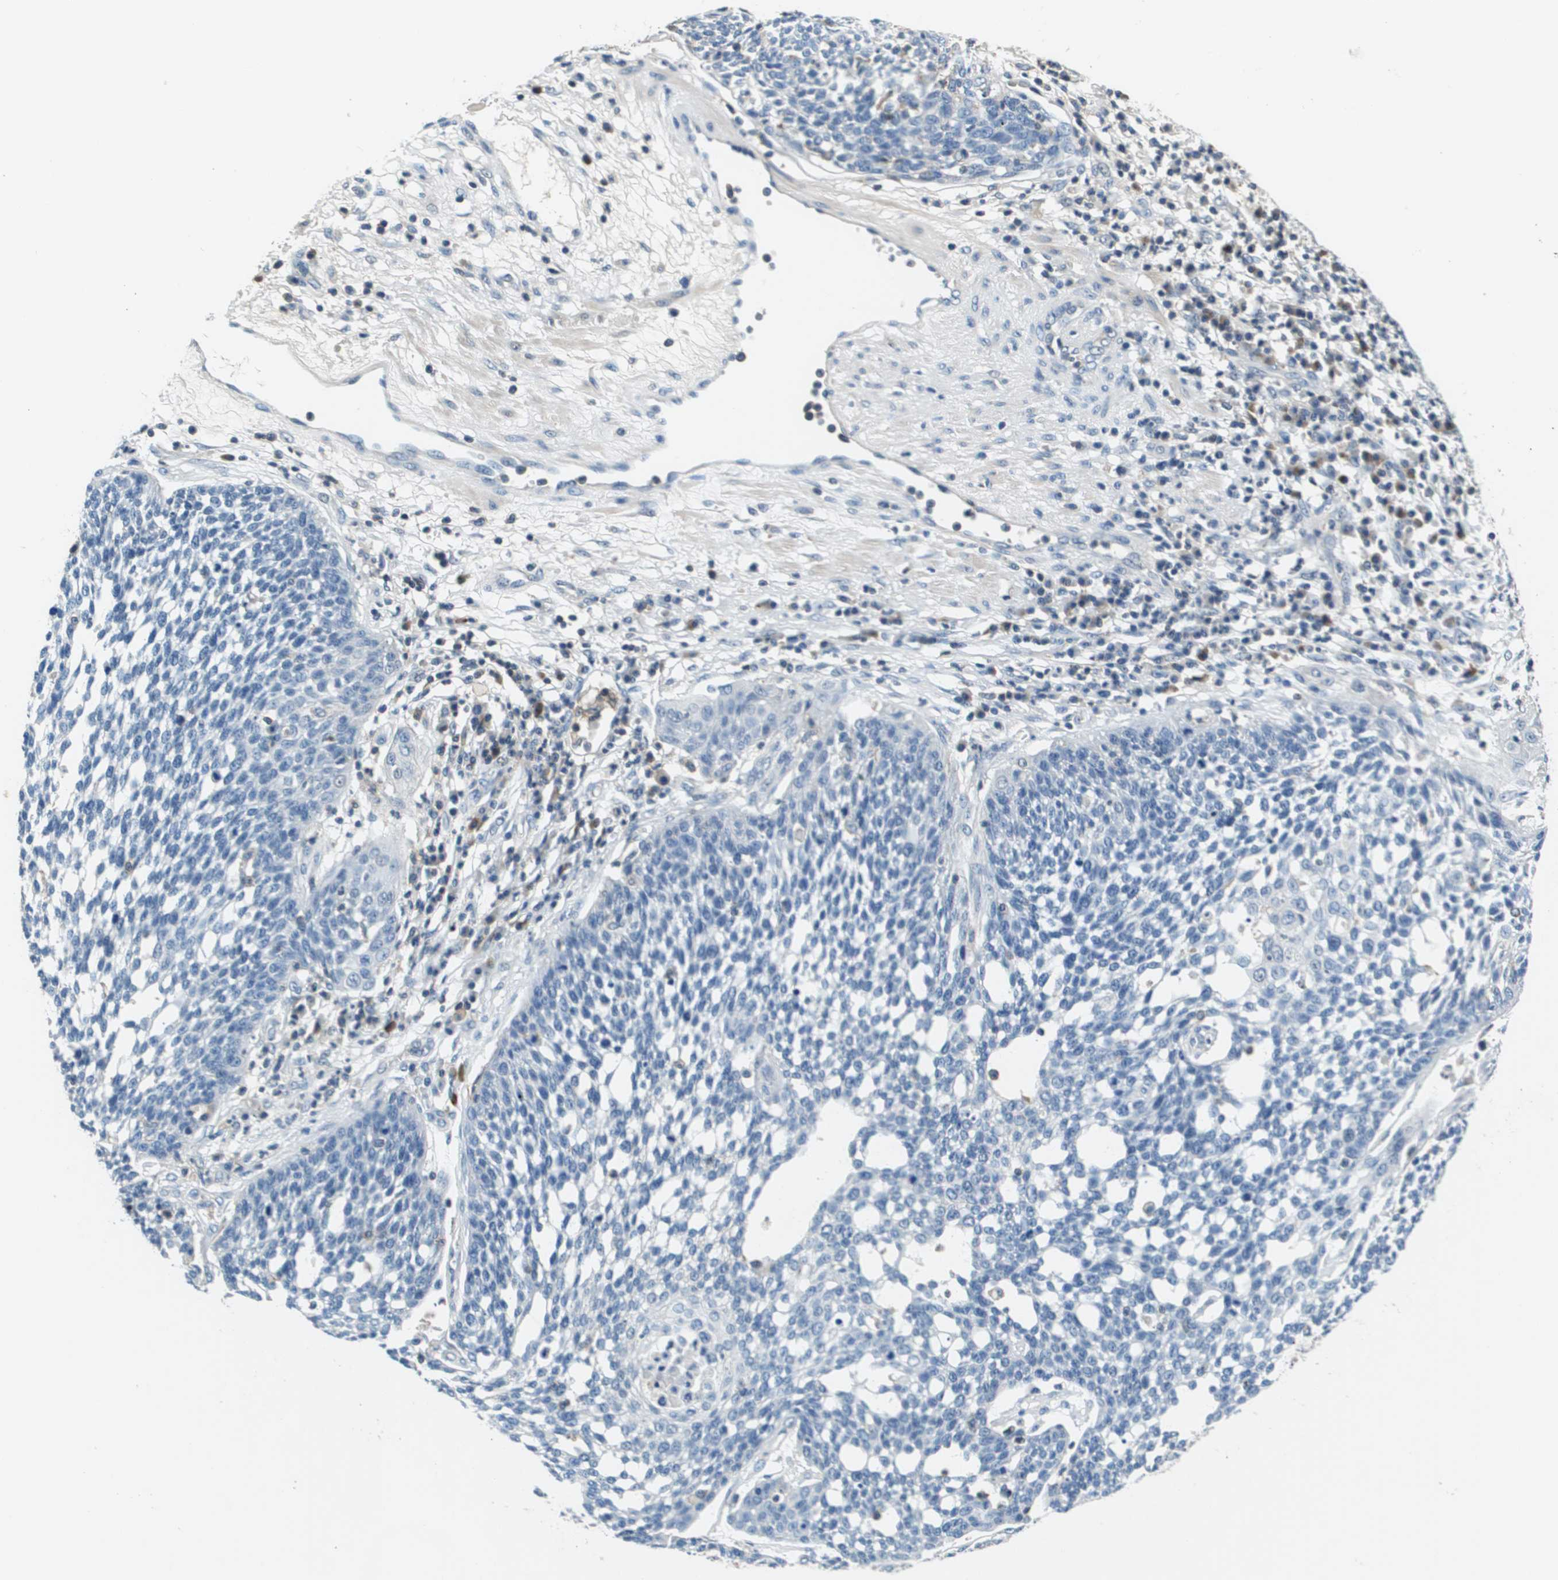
{"staining": {"intensity": "negative", "quantity": "none", "location": "none"}, "tissue": "cervical cancer", "cell_type": "Tumor cells", "image_type": "cancer", "snomed": [{"axis": "morphology", "description": "Squamous cell carcinoma, NOS"}, {"axis": "topography", "description": "Cervix"}], "caption": "This is an immunohistochemistry micrograph of human cervical cancer. There is no staining in tumor cells.", "gene": "KCNQ5", "patient": {"sex": "female", "age": 34}}